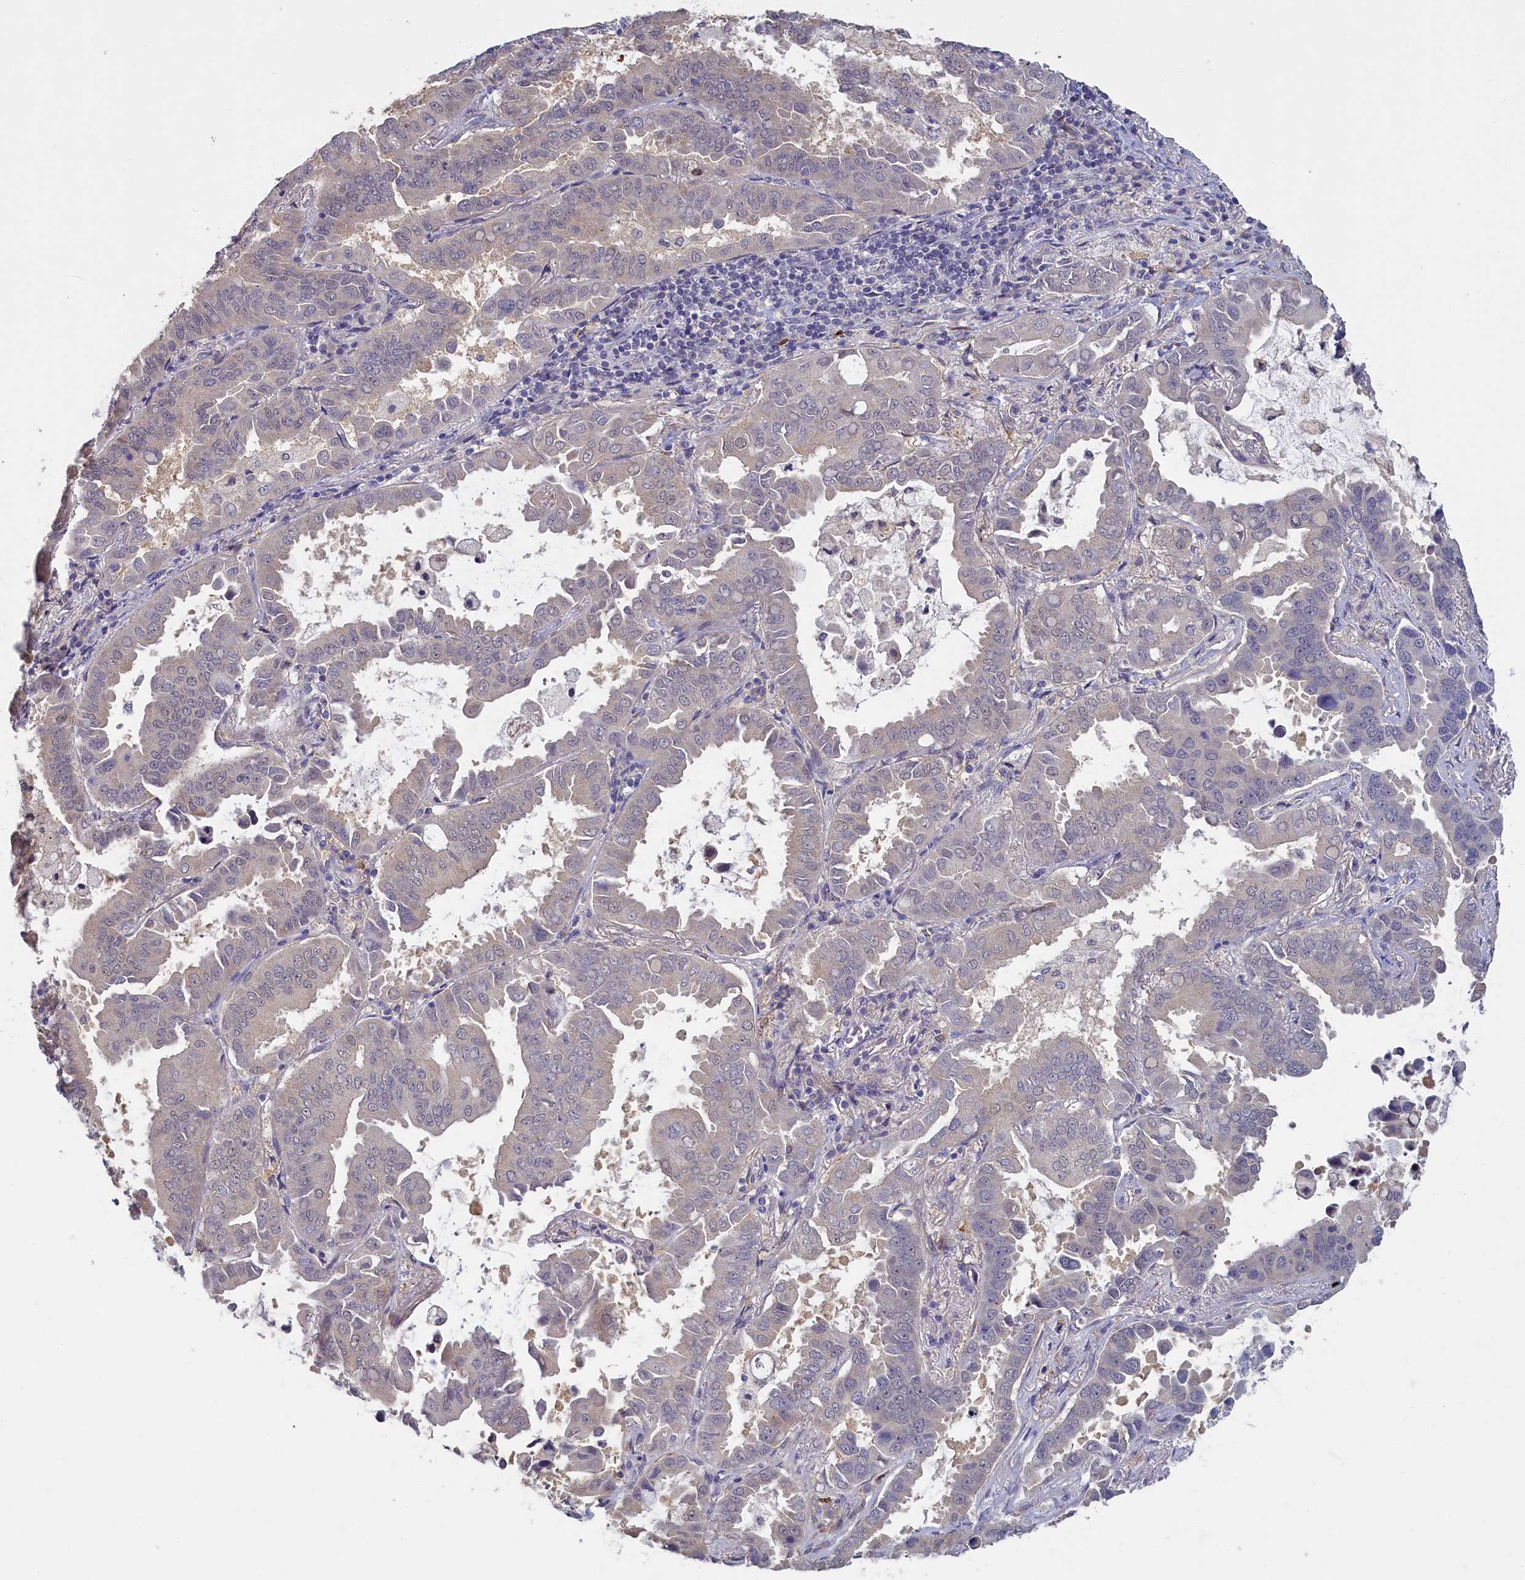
{"staining": {"intensity": "negative", "quantity": "none", "location": "none"}, "tissue": "lung cancer", "cell_type": "Tumor cells", "image_type": "cancer", "snomed": [{"axis": "morphology", "description": "Adenocarcinoma, NOS"}, {"axis": "topography", "description": "Lung"}], "caption": "Human adenocarcinoma (lung) stained for a protein using immunohistochemistry reveals no expression in tumor cells.", "gene": "UCHL3", "patient": {"sex": "male", "age": 64}}